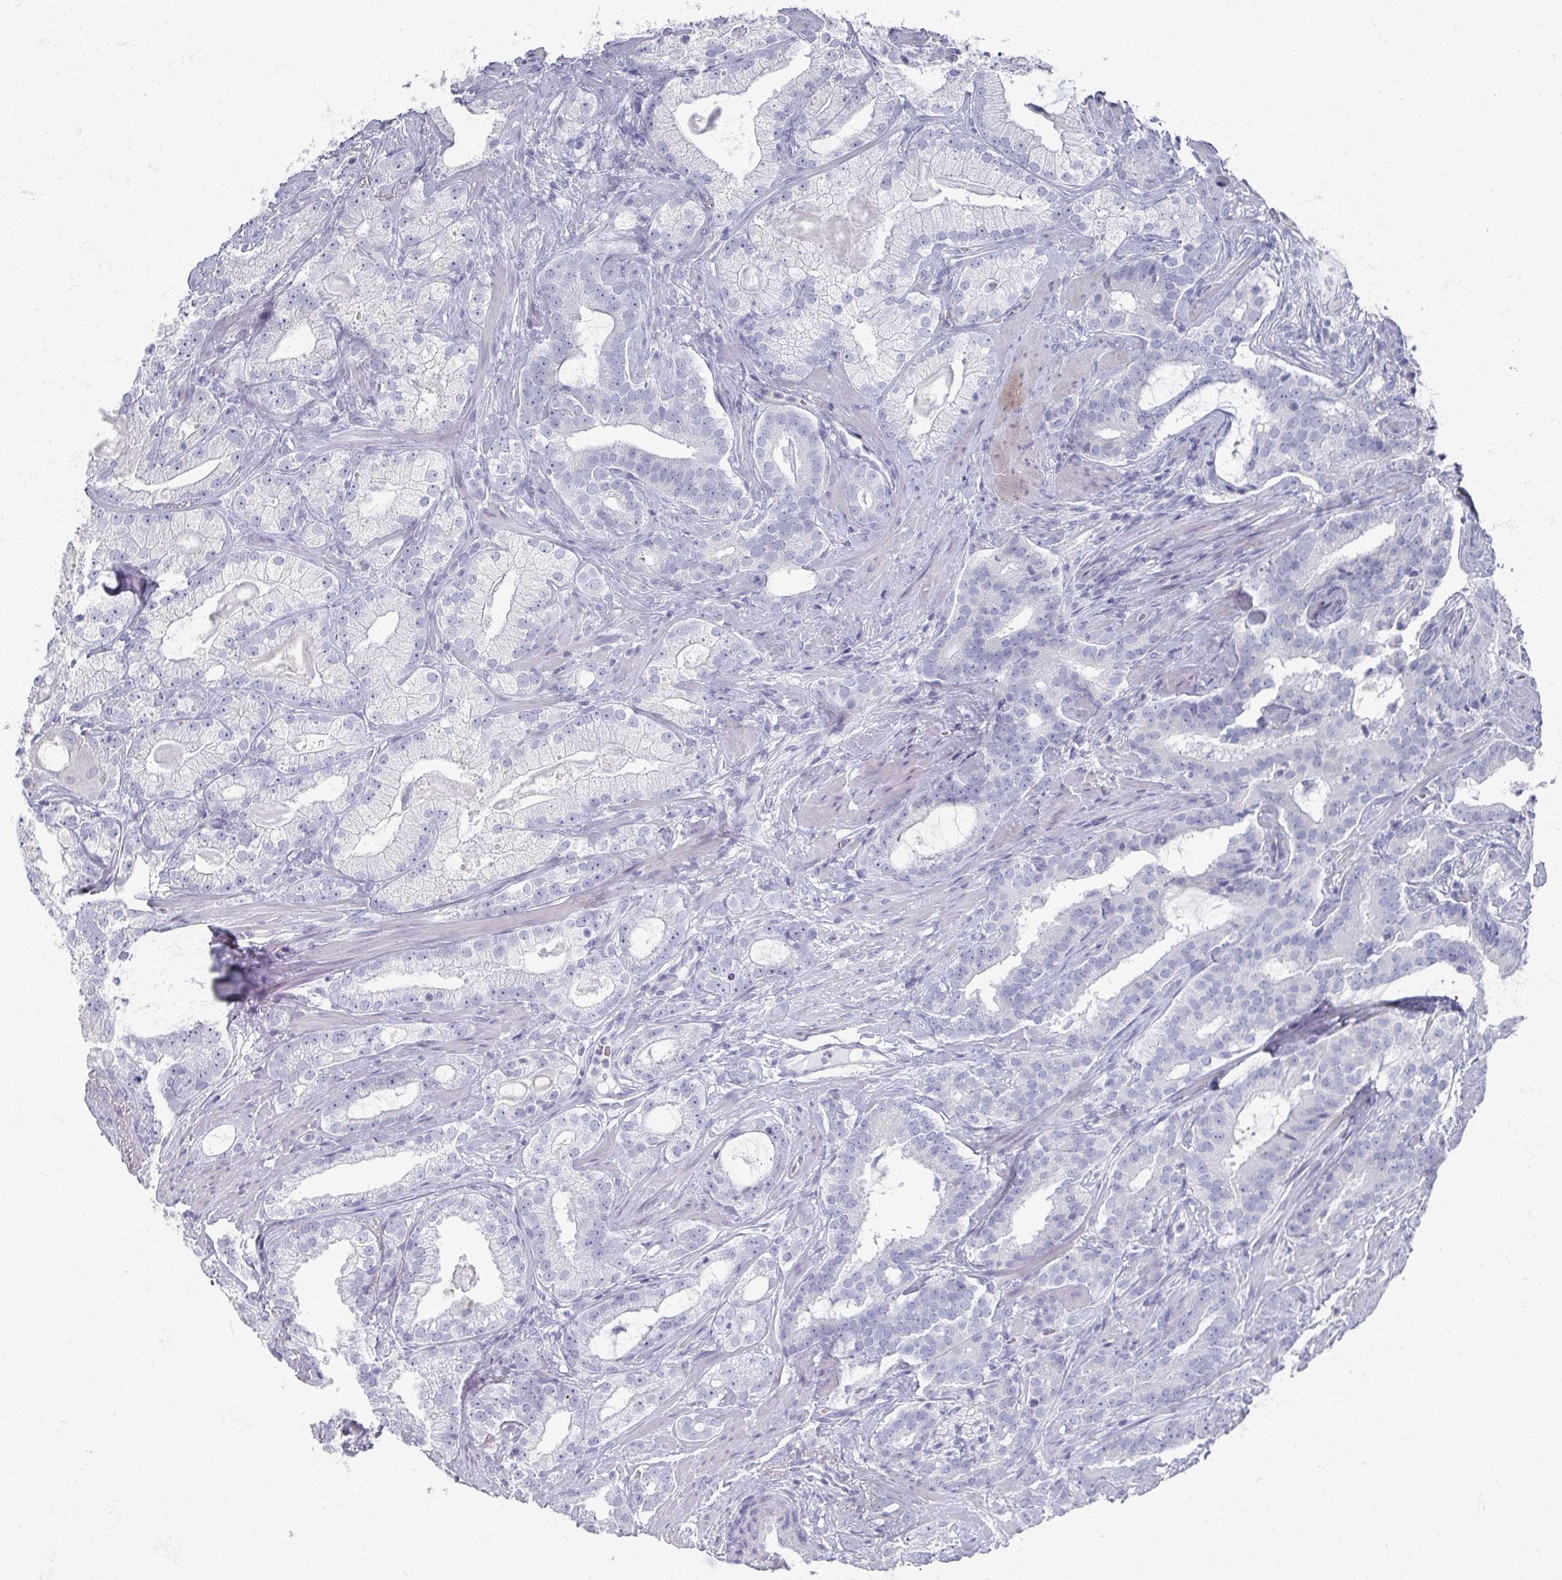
{"staining": {"intensity": "negative", "quantity": "none", "location": "none"}, "tissue": "prostate cancer", "cell_type": "Tumor cells", "image_type": "cancer", "snomed": [{"axis": "morphology", "description": "Adenocarcinoma, High grade"}, {"axis": "topography", "description": "Prostate"}], "caption": "Protein analysis of prostate cancer (high-grade adenocarcinoma) displays no significant staining in tumor cells.", "gene": "OMG", "patient": {"sex": "male", "age": 64}}